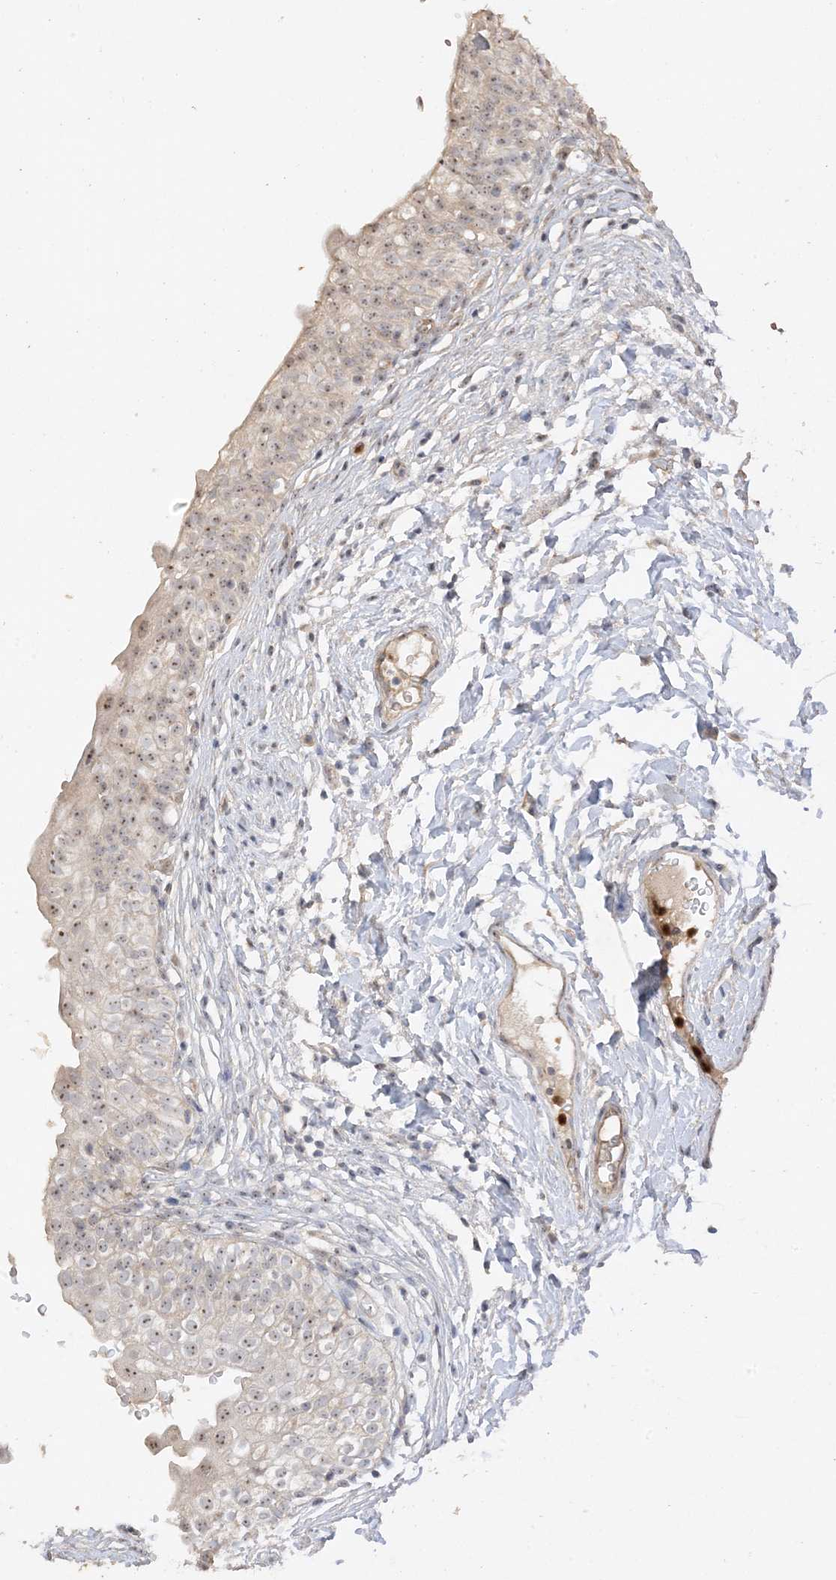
{"staining": {"intensity": "moderate", "quantity": "25%-75%", "location": "nuclear"}, "tissue": "urinary bladder", "cell_type": "Urothelial cells", "image_type": "normal", "snomed": [{"axis": "morphology", "description": "Normal tissue, NOS"}, {"axis": "topography", "description": "Urinary bladder"}], "caption": "Urothelial cells display moderate nuclear expression in approximately 25%-75% of cells in benign urinary bladder. The protein of interest is stained brown, and the nuclei are stained in blue (DAB (3,3'-diaminobenzidine) IHC with brightfield microscopy, high magnification).", "gene": "DDX18", "patient": {"sex": "male", "age": 55}}